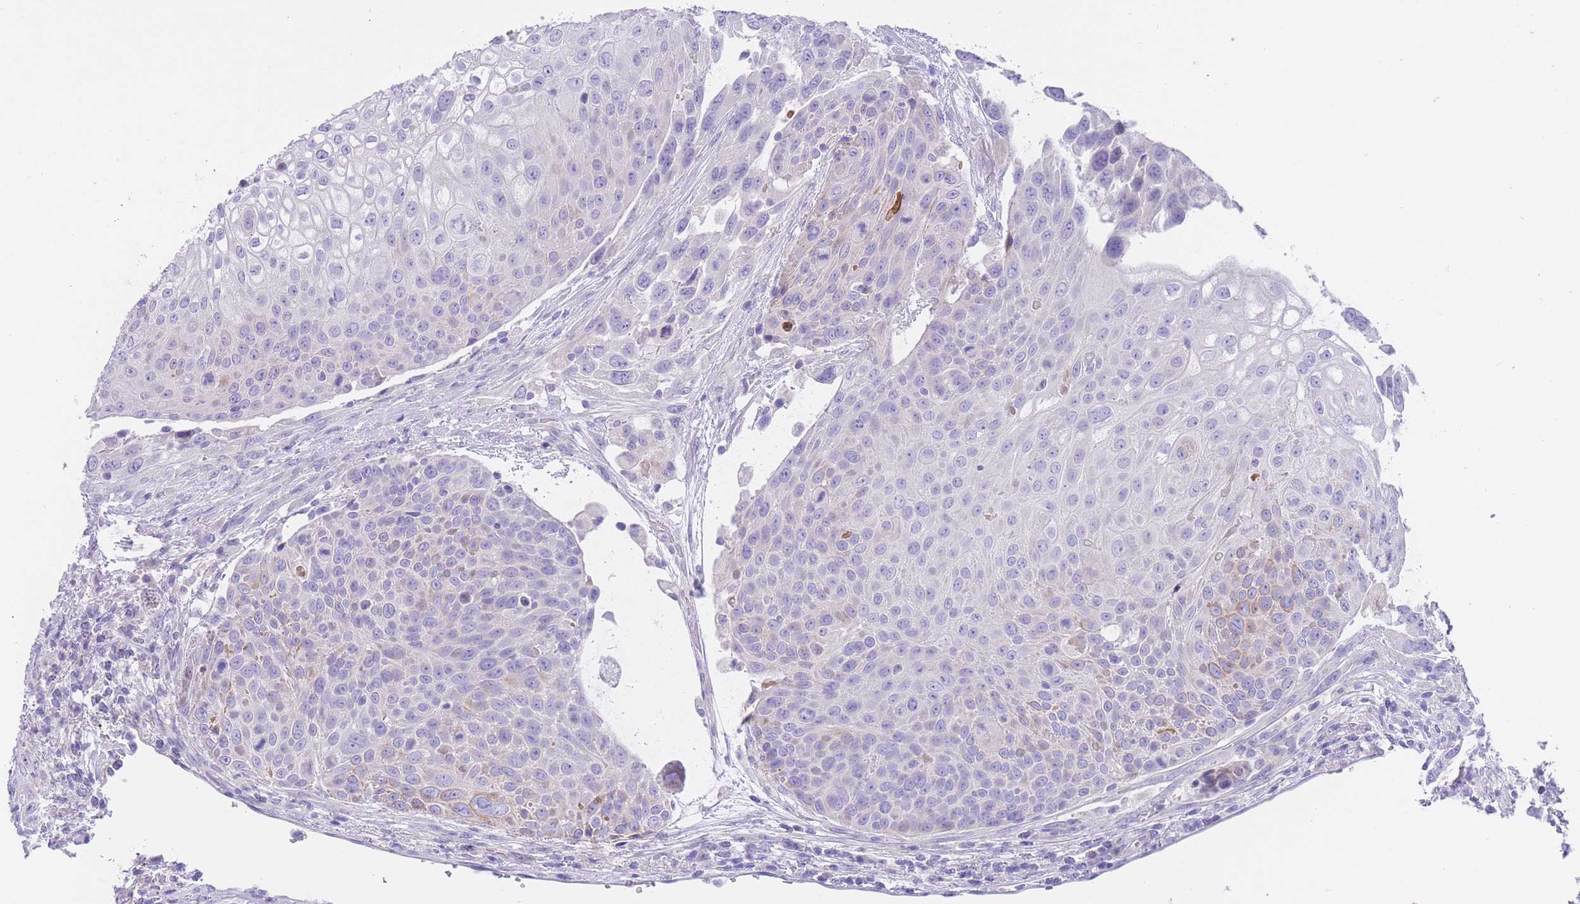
{"staining": {"intensity": "negative", "quantity": "none", "location": "none"}, "tissue": "urothelial cancer", "cell_type": "Tumor cells", "image_type": "cancer", "snomed": [{"axis": "morphology", "description": "Urothelial carcinoma, High grade"}, {"axis": "topography", "description": "Urinary bladder"}], "caption": "Image shows no protein staining in tumor cells of urothelial carcinoma (high-grade) tissue. (DAB (3,3'-diaminobenzidine) immunohistochemistry with hematoxylin counter stain).", "gene": "QTRT1", "patient": {"sex": "female", "age": 70}}